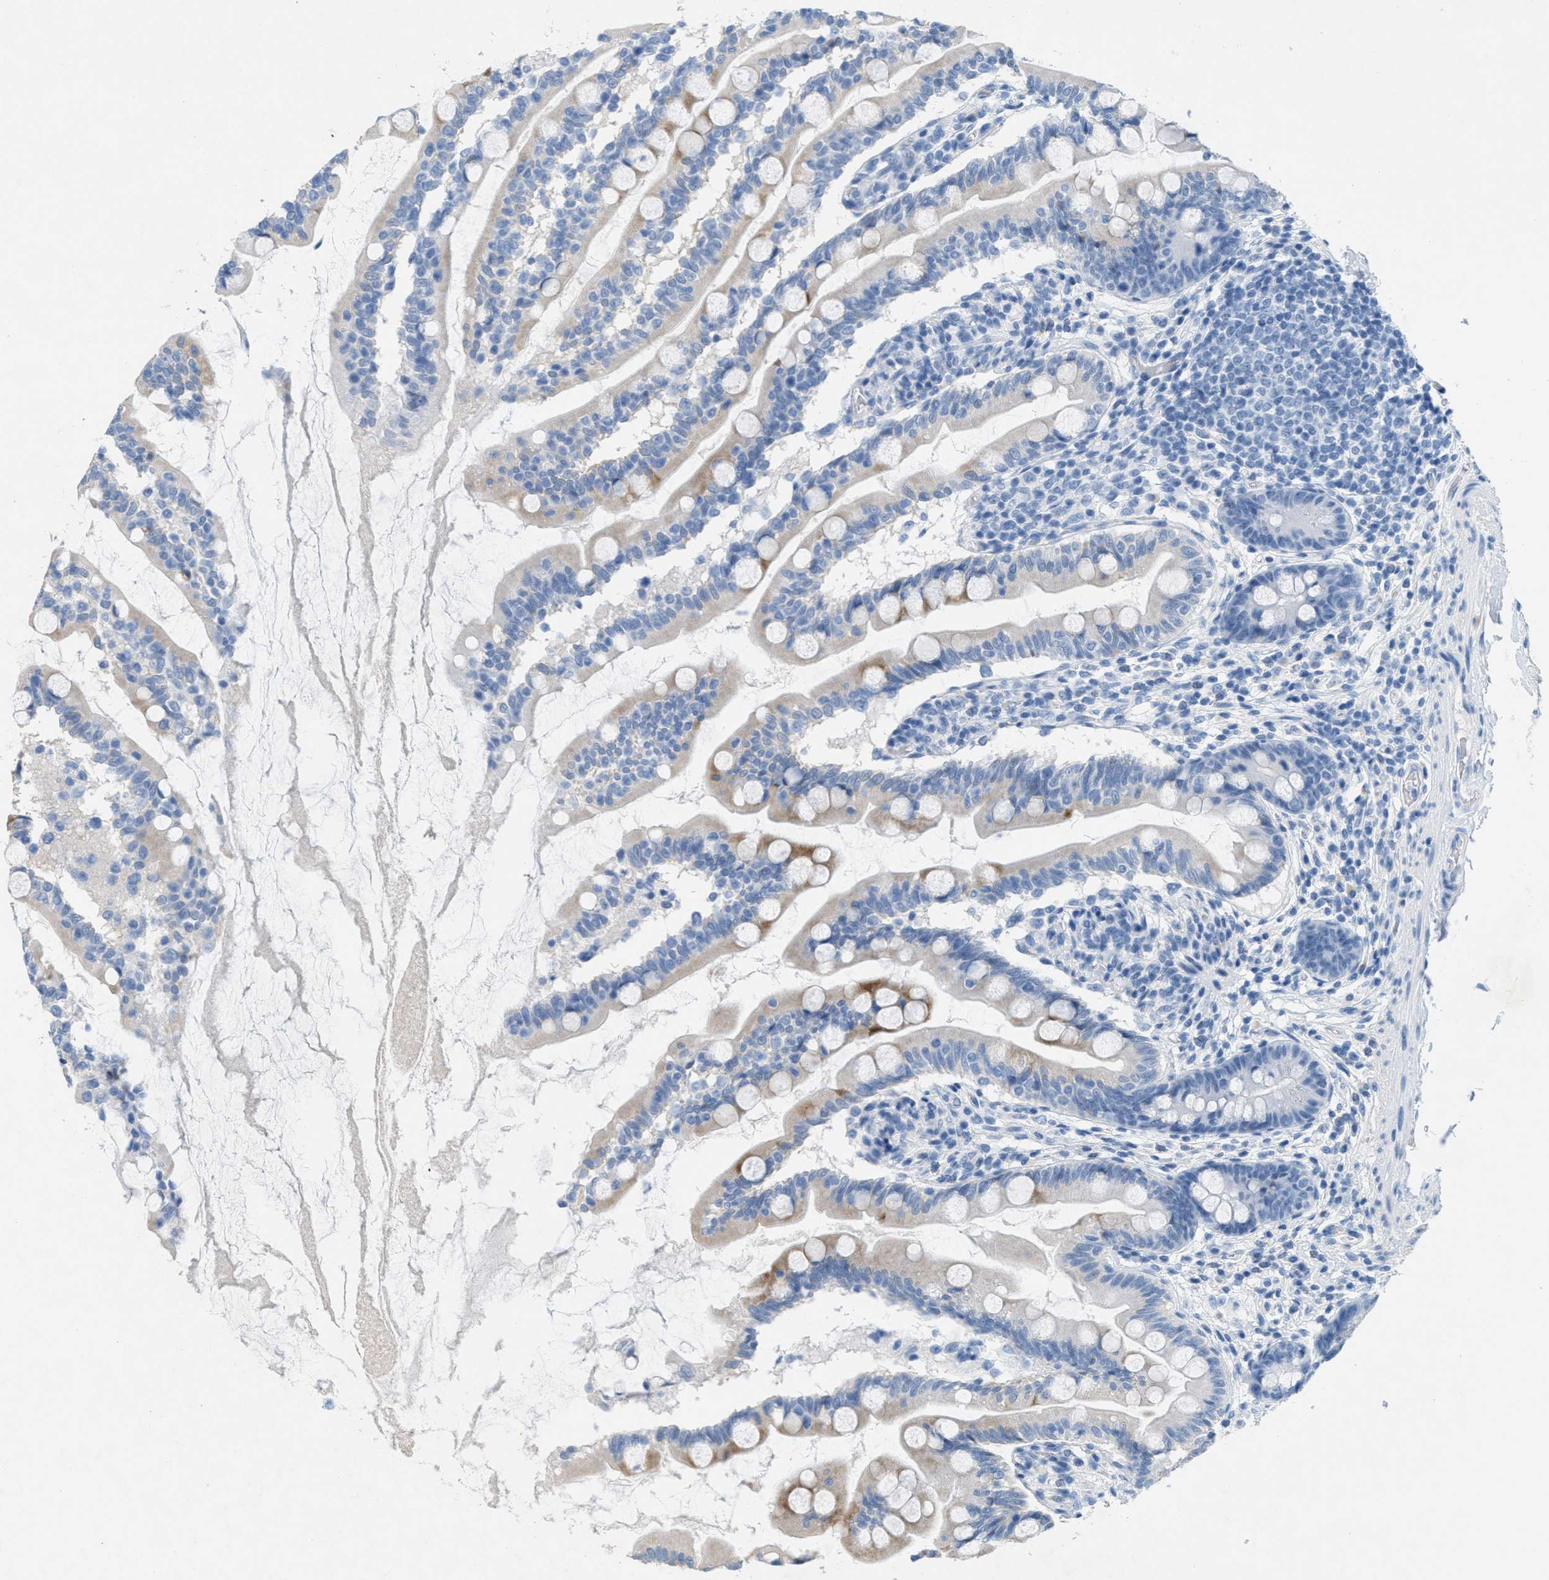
{"staining": {"intensity": "weak", "quantity": "25%-75%", "location": "cytoplasmic/membranous"}, "tissue": "small intestine", "cell_type": "Glandular cells", "image_type": "normal", "snomed": [{"axis": "morphology", "description": "Normal tissue, NOS"}, {"axis": "topography", "description": "Small intestine"}], "caption": "Immunohistochemistry of unremarkable small intestine exhibits low levels of weak cytoplasmic/membranous expression in approximately 25%-75% of glandular cells.", "gene": "GPM6A", "patient": {"sex": "female", "age": 56}}